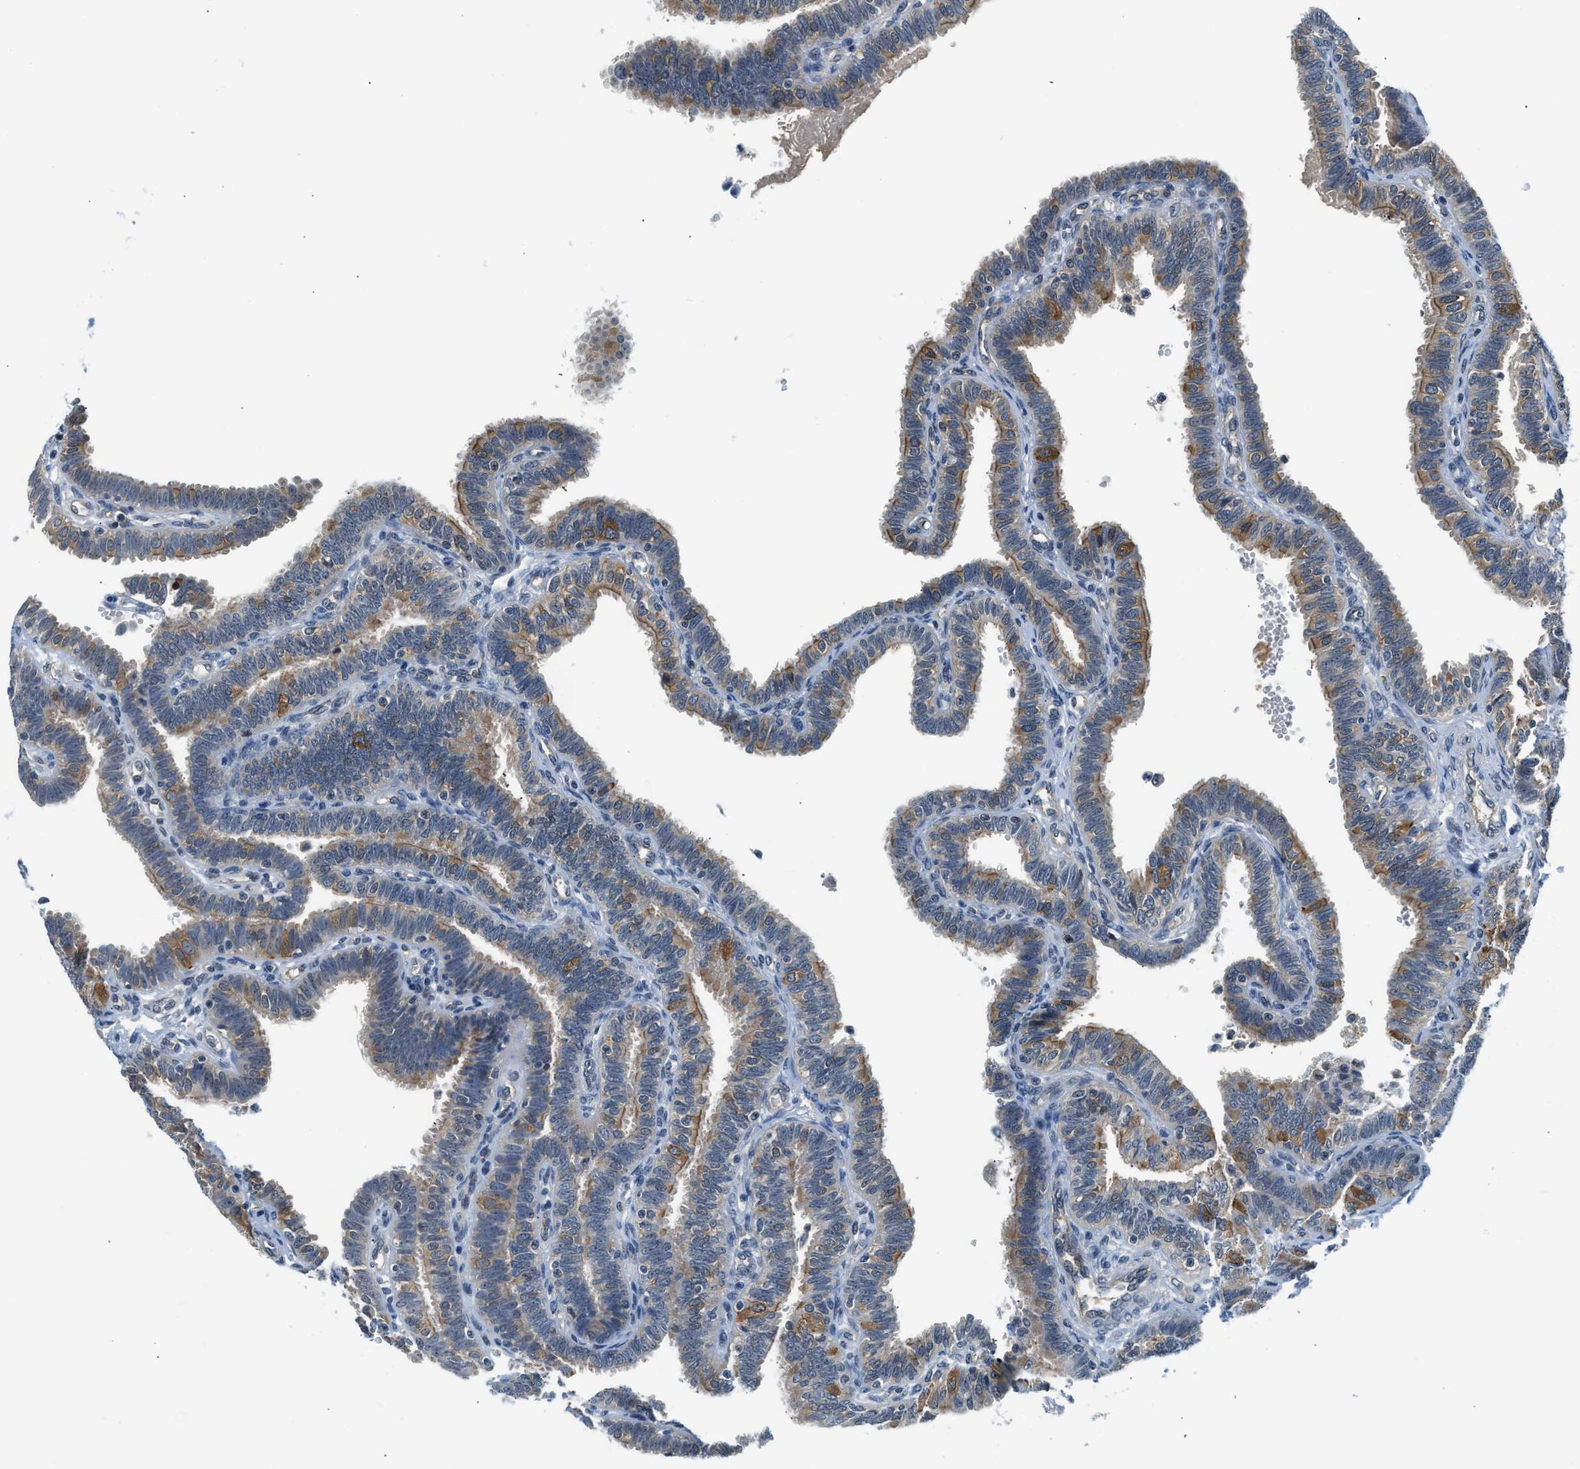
{"staining": {"intensity": "moderate", "quantity": "25%-75%", "location": "cytoplasmic/membranous"}, "tissue": "fallopian tube", "cell_type": "Glandular cells", "image_type": "normal", "snomed": [{"axis": "morphology", "description": "Normal tissue, NOS"}, {"axis": "topography", "description": "Fallopian tube"}, {"axis": "topography", "description": "Placenta"}], "caption": "Moderate cytoplasmic/membranous expression for a protein is present in about 25%-75% of glandular cells of benign fallopian tube using immunohistochemistry (IHC).", "gene": "CBLB", "patient": {"sex": "female", "age": 34}}